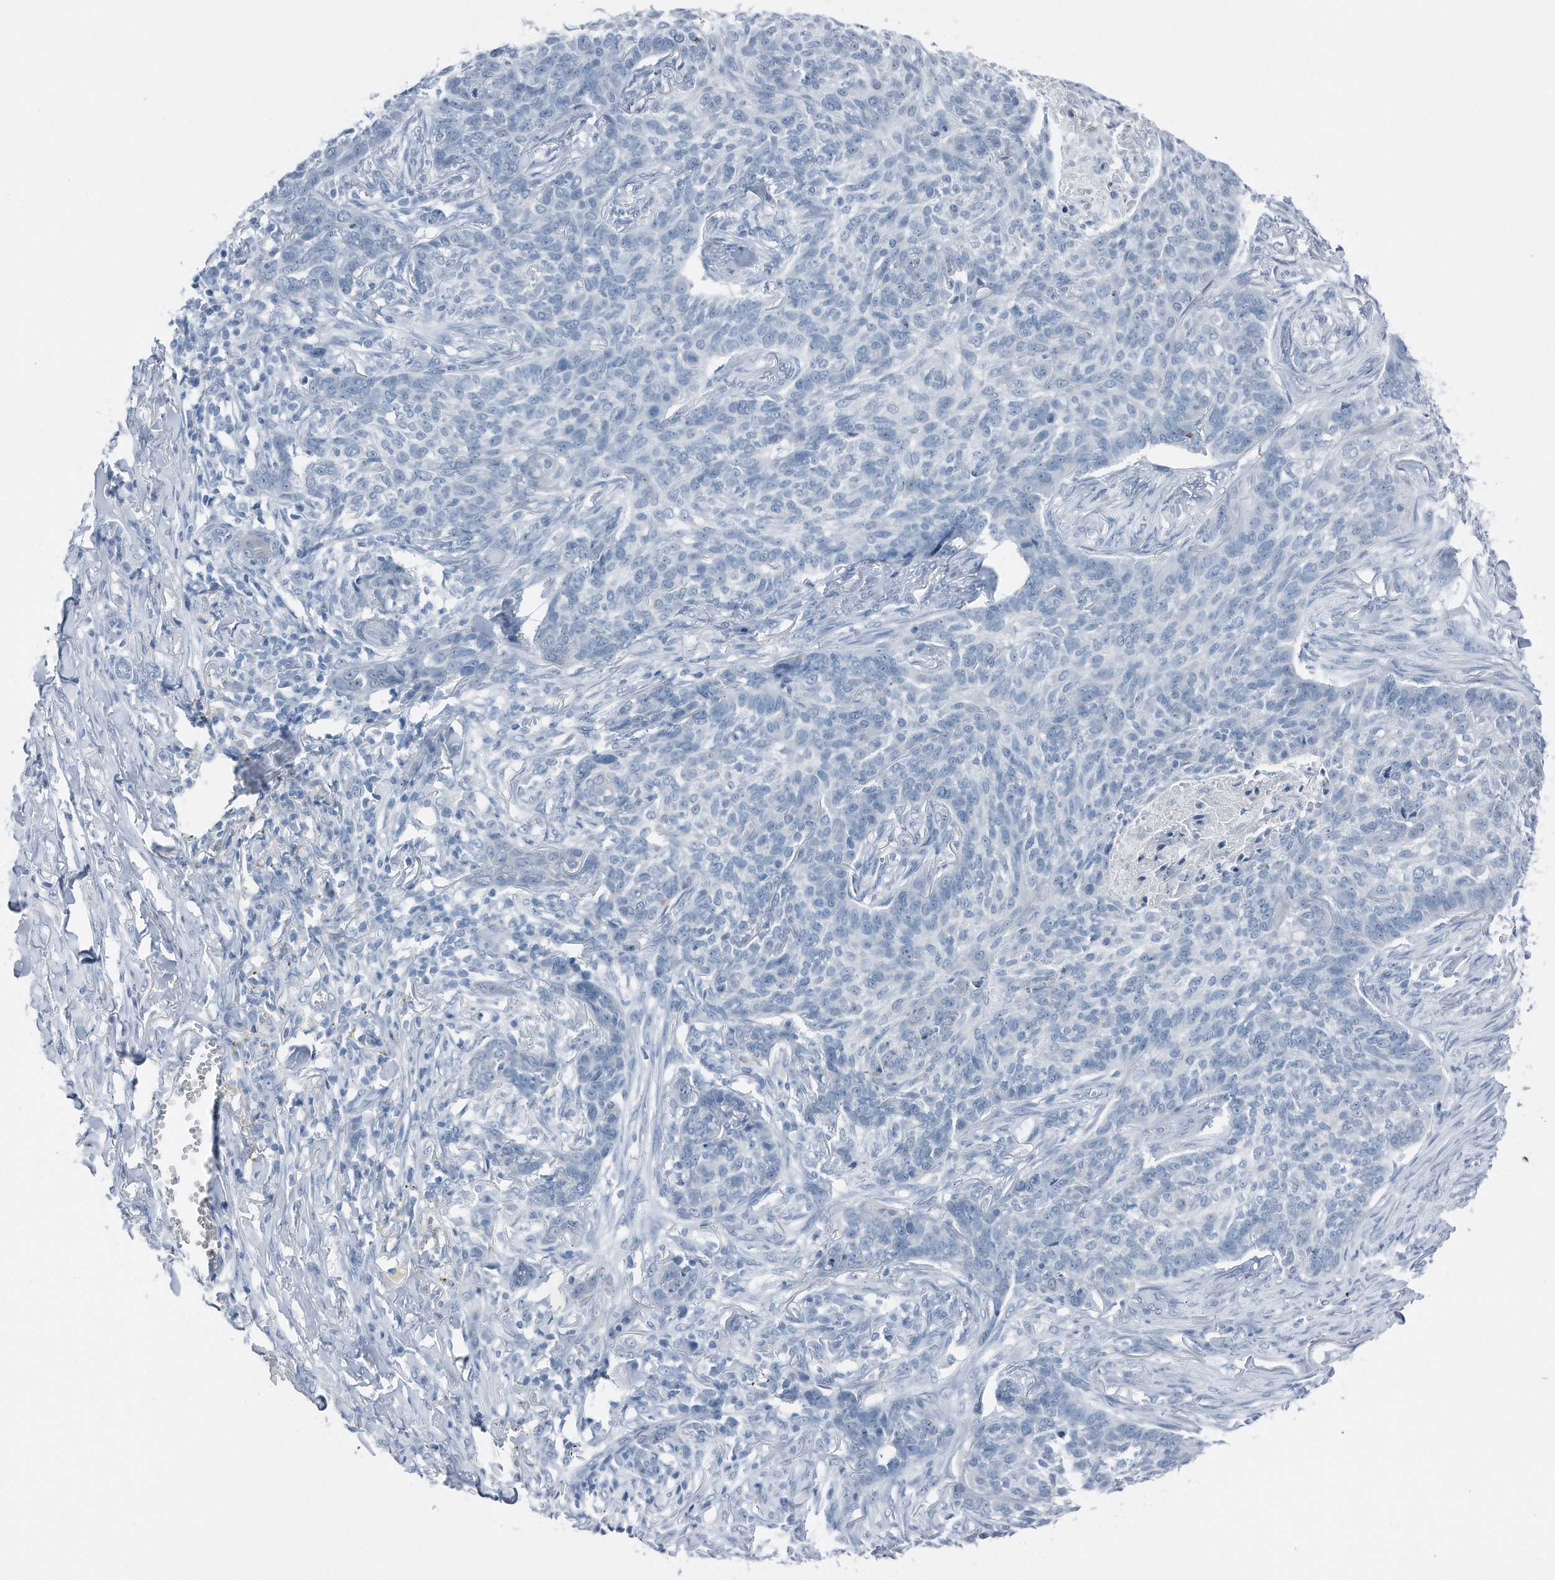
{"staining": {"intensity": "negative", "quantity": "none", "location": "none"}, "tissue": "skin cancer", "cell_type": "Tumor cells", "image_type": "cancer", "snomed": [{"axis": "morphology", "description": "Basal cell carcinoma"}, {"axis": "topography", "description": "Skin"}], "caption": "A histopathology image of skin cancer (basal cell carcinoma) stained for a protein displays no brown staining in tumor cells.", "gene": "YRDC", "patient": {"sex": "male", "age": 85}}